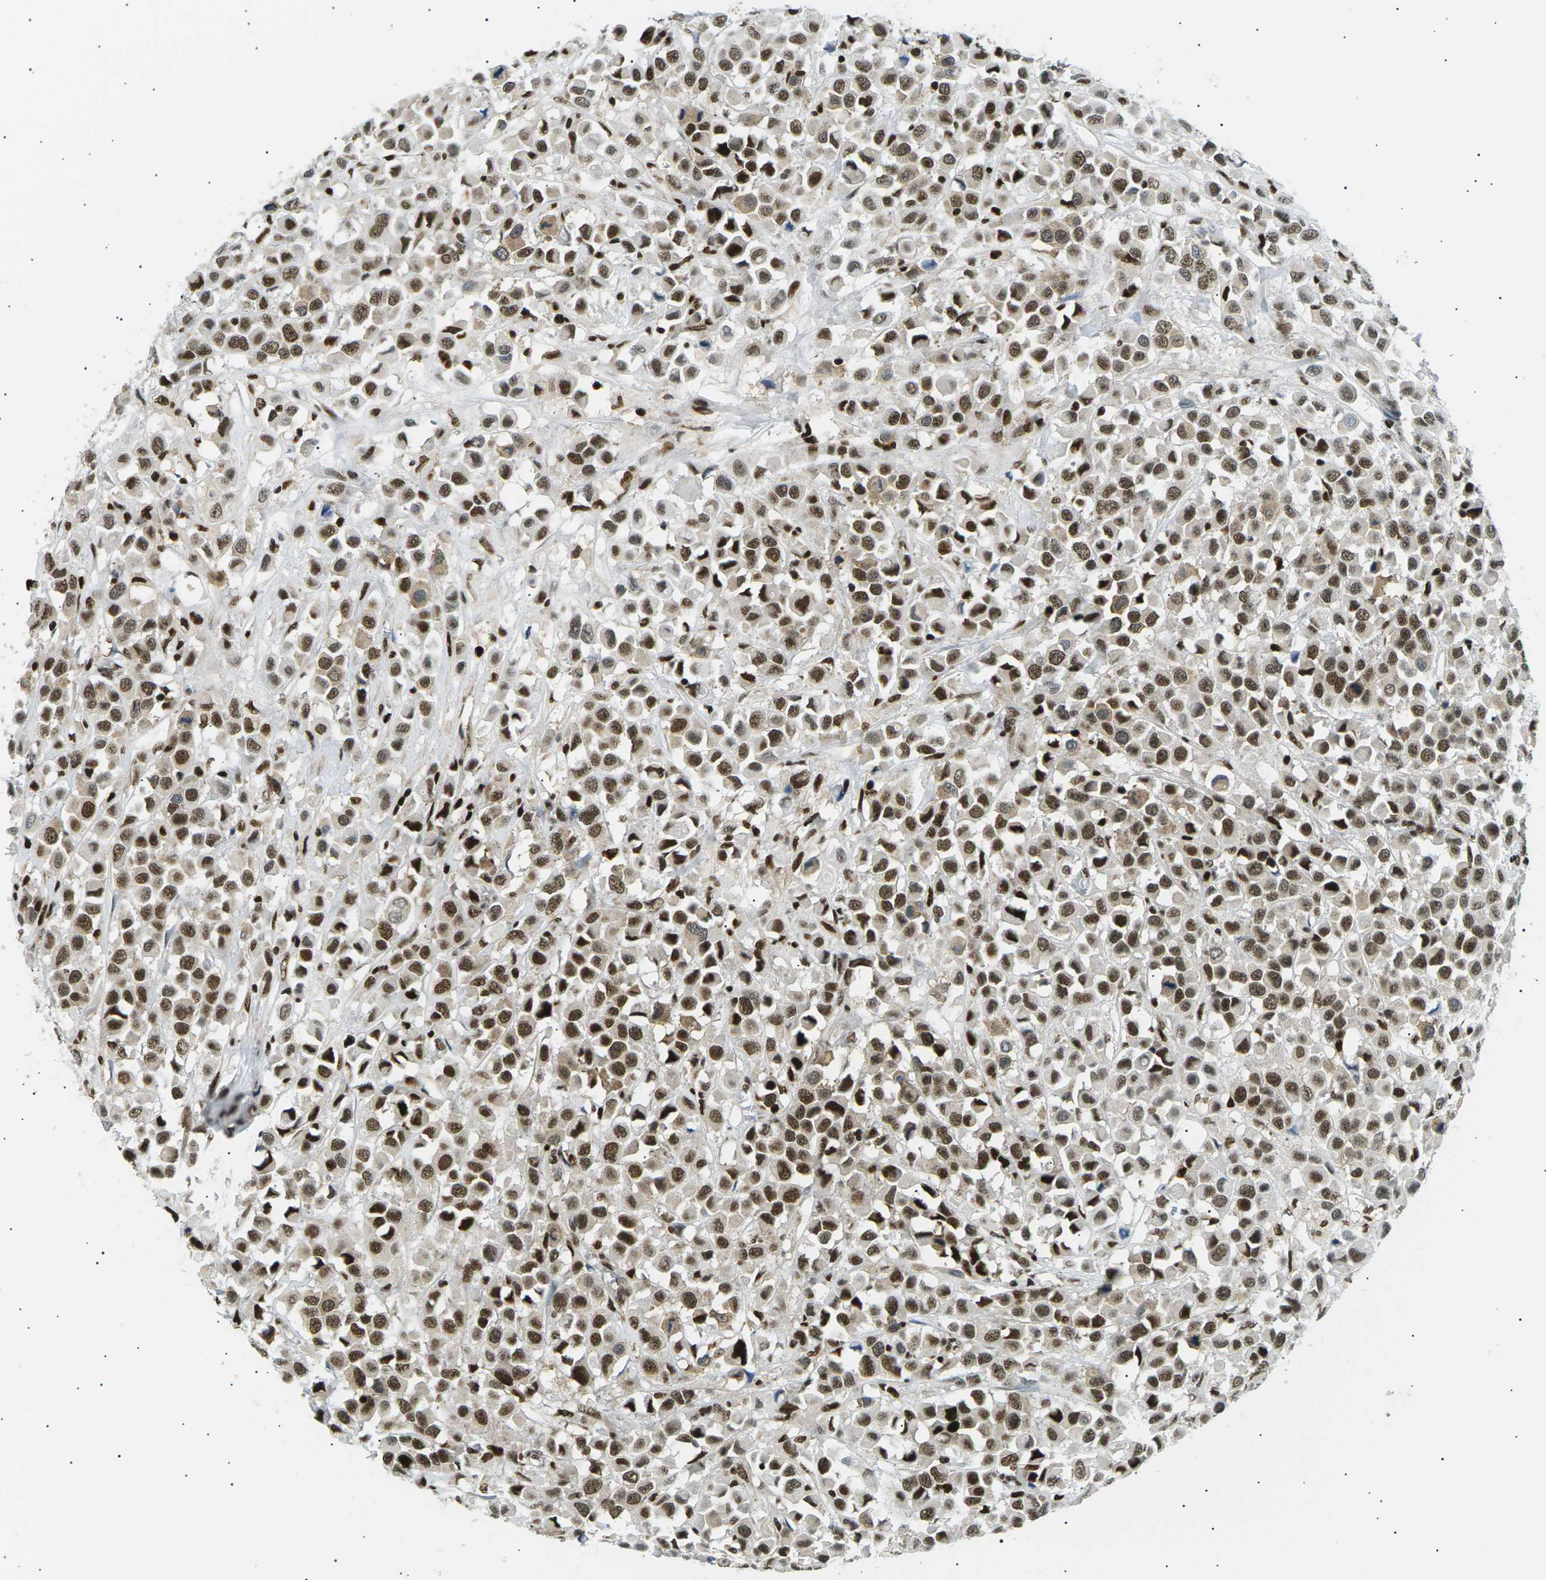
{"staining": {"intensity": "moderate", "quantity": ">75%", "location": "nuclear"}, "tissue": "breast cancer", "cell_type": "Tumor cells", "image_type": "cancer", "snomed": [{"axis": "morphology", "description": "Duct carcinoma"}, {"axis": "topography", "description": "Breast"}], "caption": "Brown immunohistochemical staining in human breast cancer (infiltrating ductal carcinoma) displays moderate nuclear staining in about >75% of tumor cells.", "gene": "RPA2", "patient": {"sex": "female", "age": 61}}